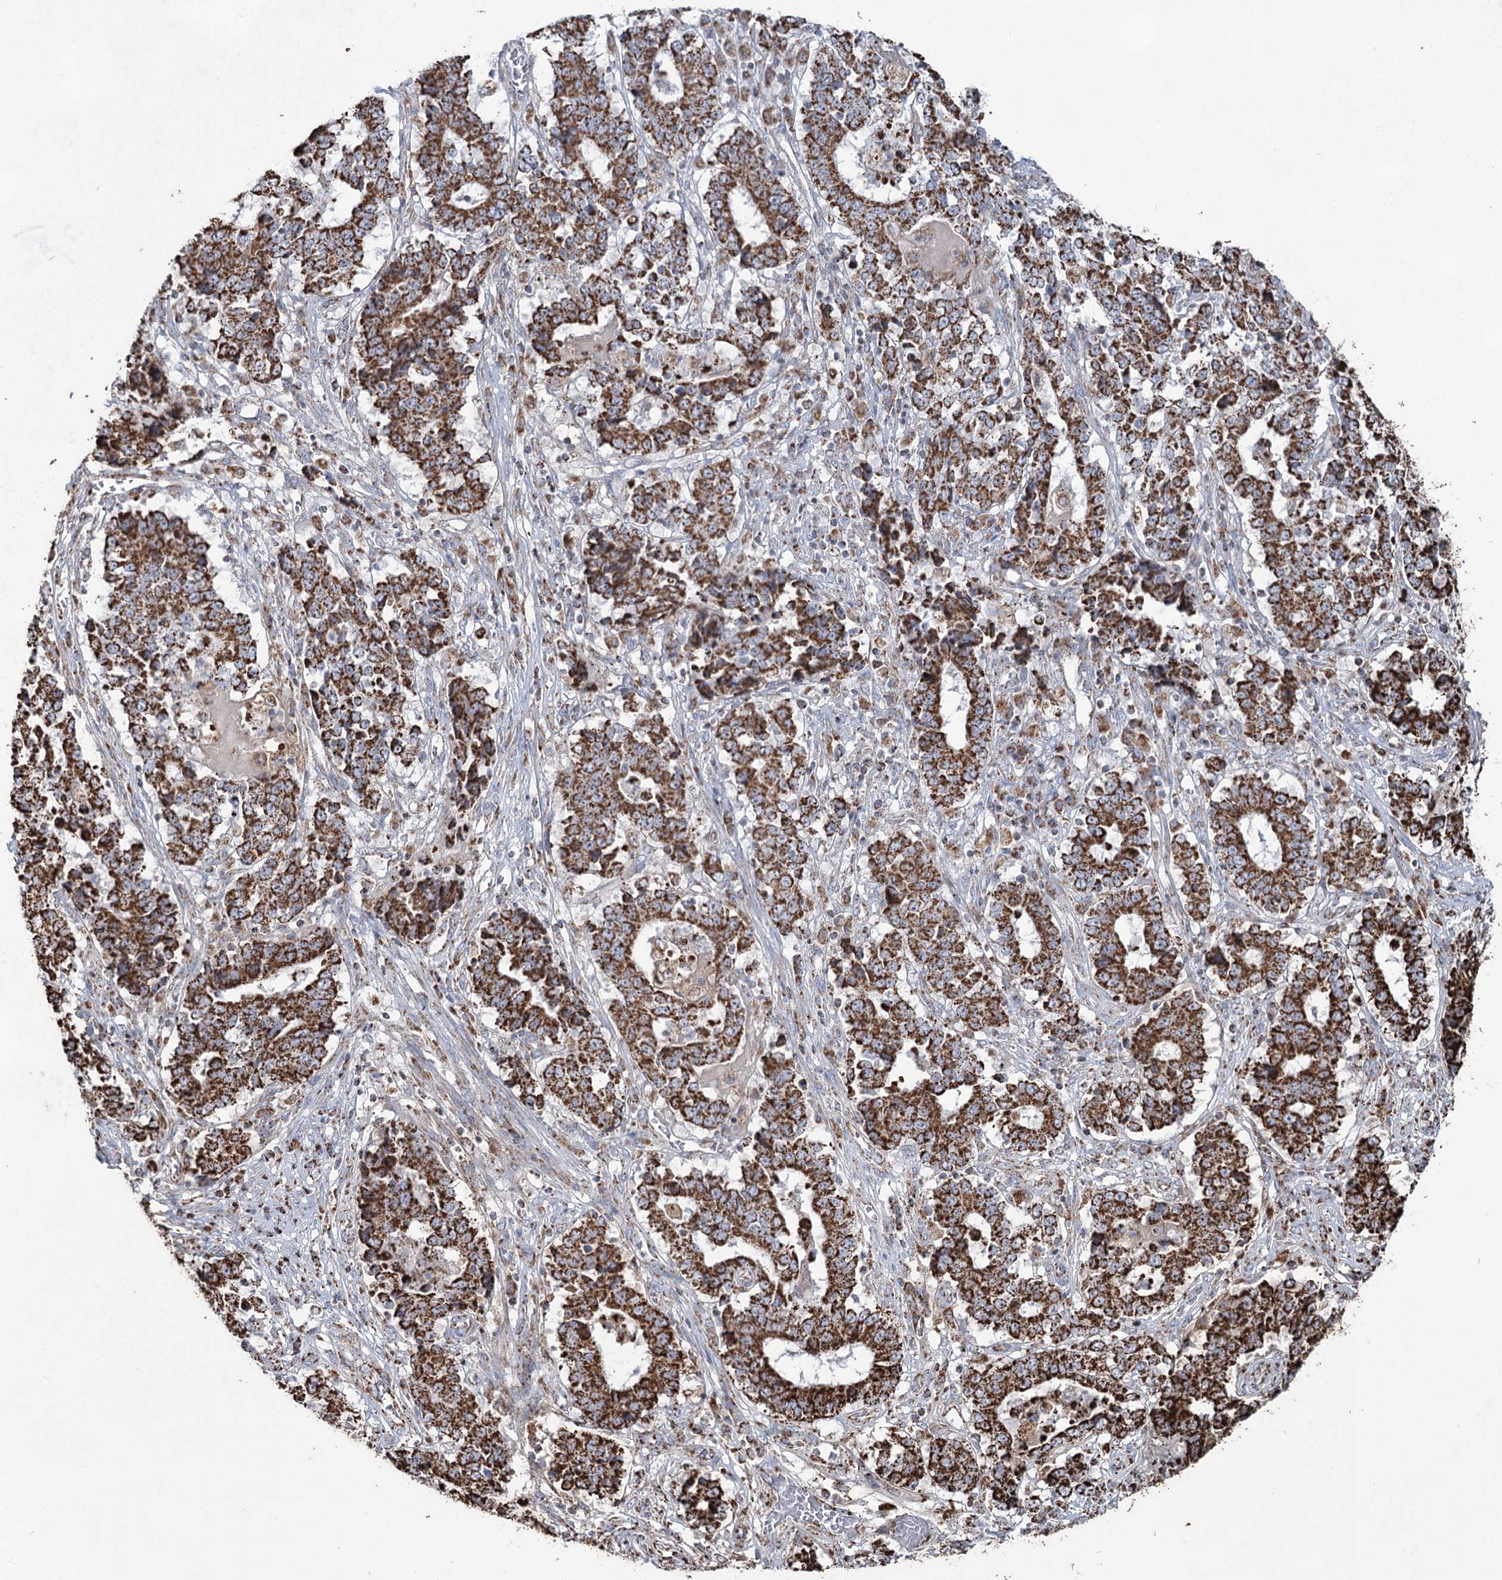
{"staining": {"intensity": "strong", "quantity": ">75%", "location": "cytoplasmic/membranous"}, "tissue": "stomach cancer", "cell_type": "Tumor cells", "image_type": "cancer", "snomed": [{"axis": "morphology", "description": "Adenocarcinoma, NOS"}, {"axis": "topography", "description": "Stomach"}], "caption": "Human stomach adenocarcinoma stained with a brown dye shows strong cytoplasmic/membranous positive expression in approximately >75% of tumor cells.", "gene": "CWF19L1", "patient": {"sex": "male", "age": 59}}